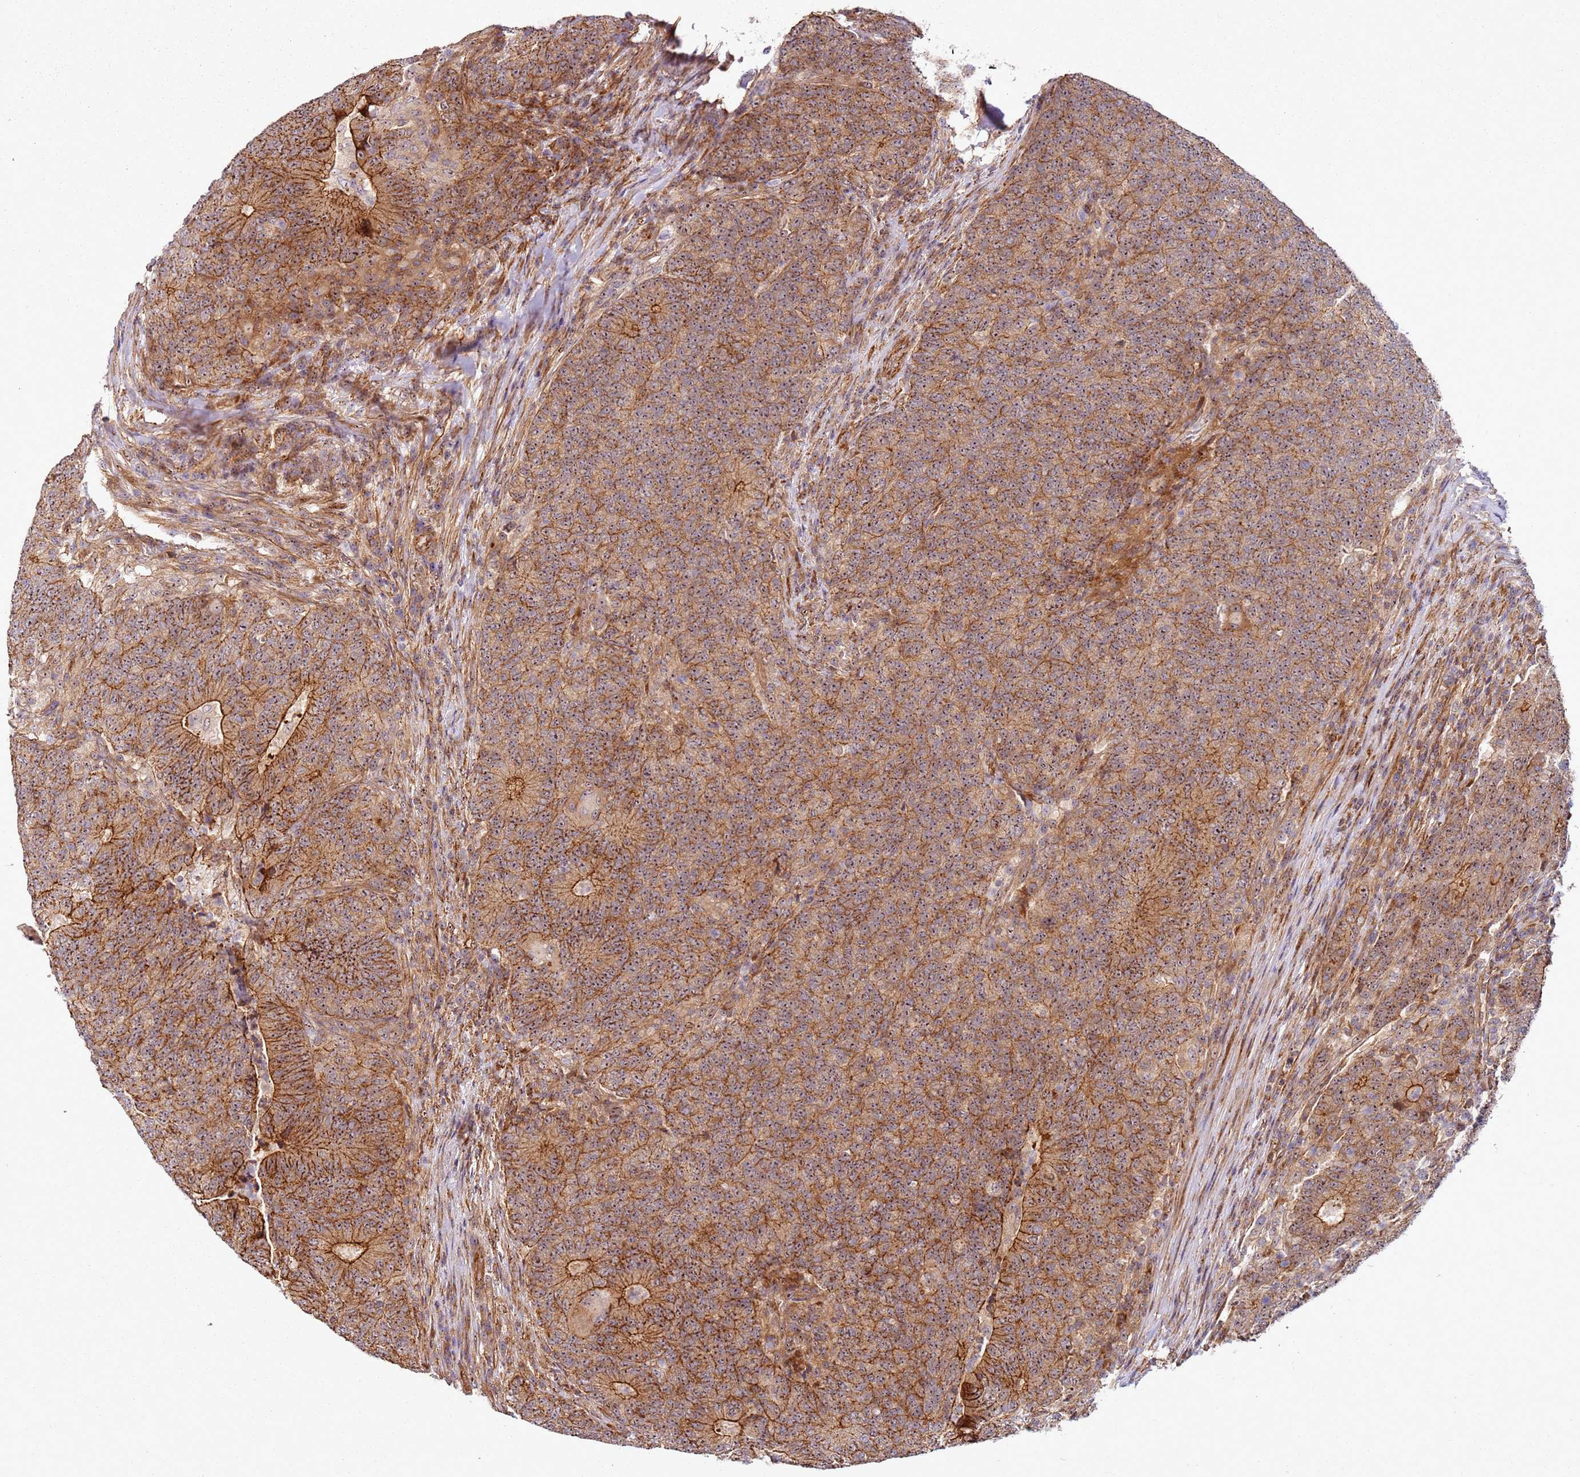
{"staining": {"intensity": "moderate", "quantity": ">75%", "location": "cytoplasmic/membranous"}, "tissue": "colorectal cancer", "cell_type": "Tumor cells", "image_type": "cancer", "snomed": [{"axis": "morphology", "description": "Adenocarcinoma, NOS"}, {"axis": "topography", "description": "Colon"}], "caption": "Colorectal cancer (adenocarcinoma) stained with a protein marker demonstrates moderate staining in tumor cells.", "gene": "C2CD4B", "patient": {"sex": "female", "age": 75}}